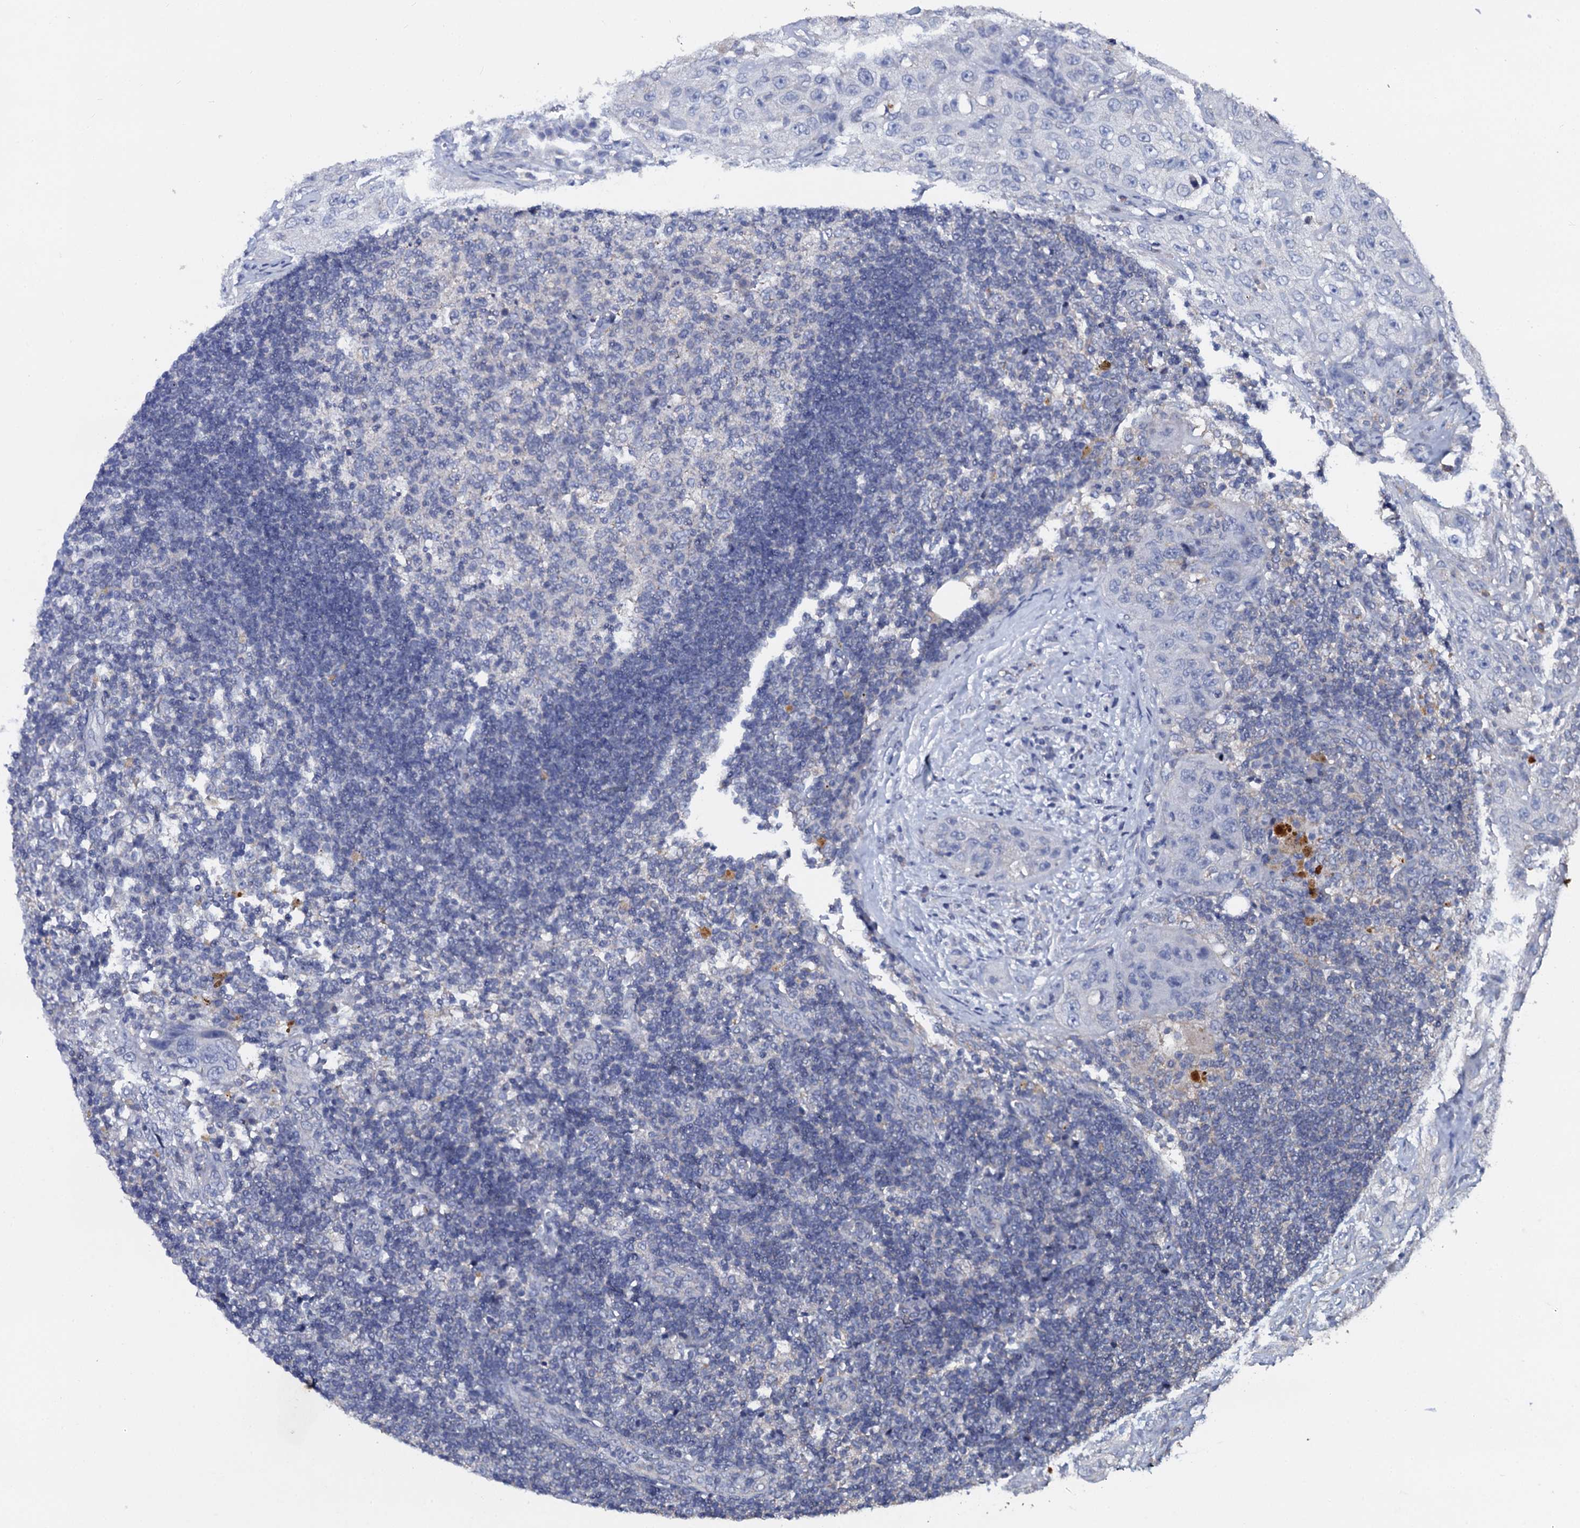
{"staining": {"intensity": "negative", "quantity": "none", "location": "none"}, "tissue": "lymph node", "cell_type": "Germinal center cells", "image_type": "normal", "snomed": [{"axis": "morphology", "description": "Normal tissue, NOS"}, {"axis": "morphology", "description": "Squamous cell carcinoma, metastatic, NOS"}, {"axis": "topography", "description": "Lymph node"}], "caption": "IHC image of benign lymph node: human lymph node stained with DAB (3,3'-diaminobenzidine) displays no significant protein staining in germinal center cells.", "gene": "SLC37A4", "patient": {"sex": "male", "age": 73}}